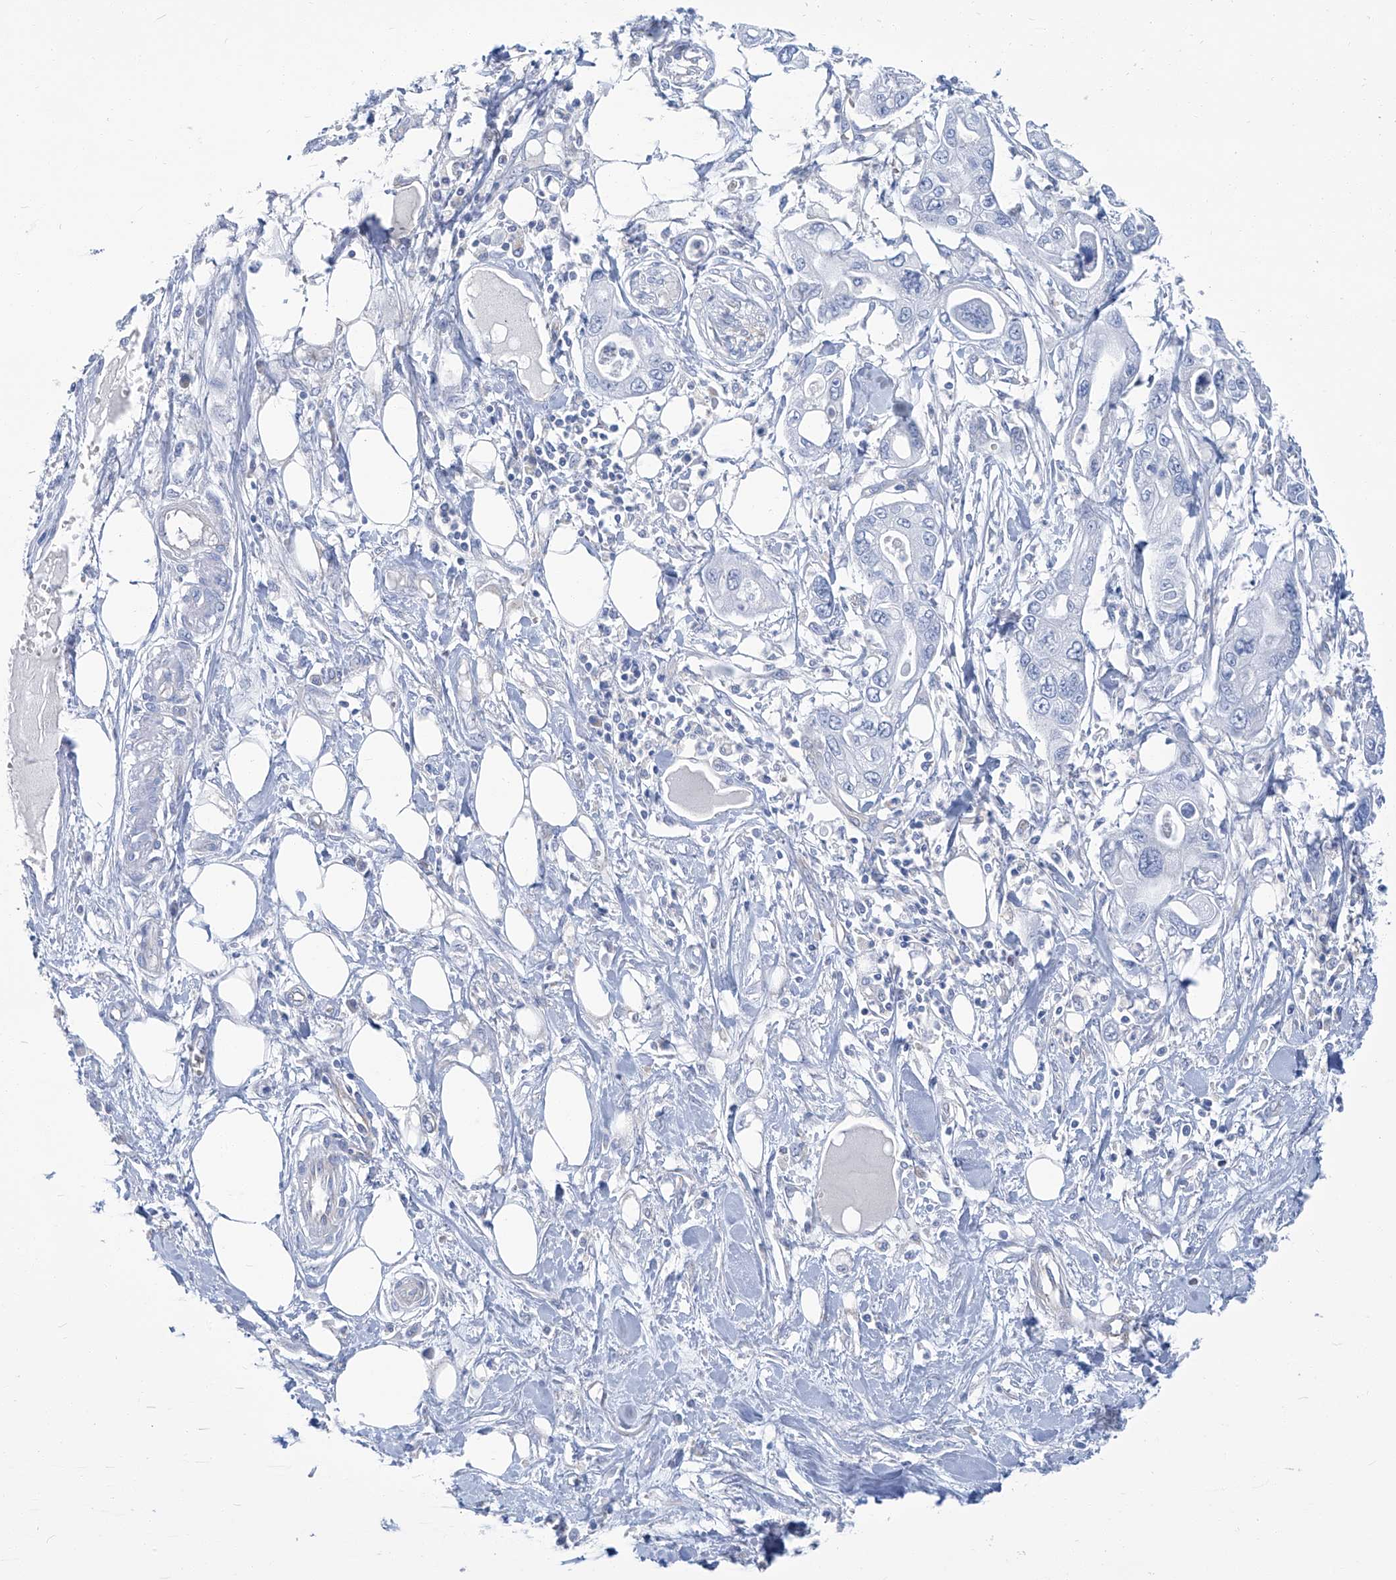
{"staining": {"intensity": "negative", "quantity": "none", "location": "none"}, "tissue": "pancreatic cancer", "cell_type": "Tumor cells", "image_type": "cancer", "snomed": [{"axis": "morphology", "description": "Adenocarcinoma, NOS"}, {"axis": "topography", "description": "Pancreas"}], "caption": "An immunohistochemistry micrograph of pancreatic cancer (adenocarcinoma) is shown. There is no staining in tumor cells of pancreatic cancer (adenocarcinoma).", "gene": "PFKL", "patient": {"sex": "male", "age": 68}}